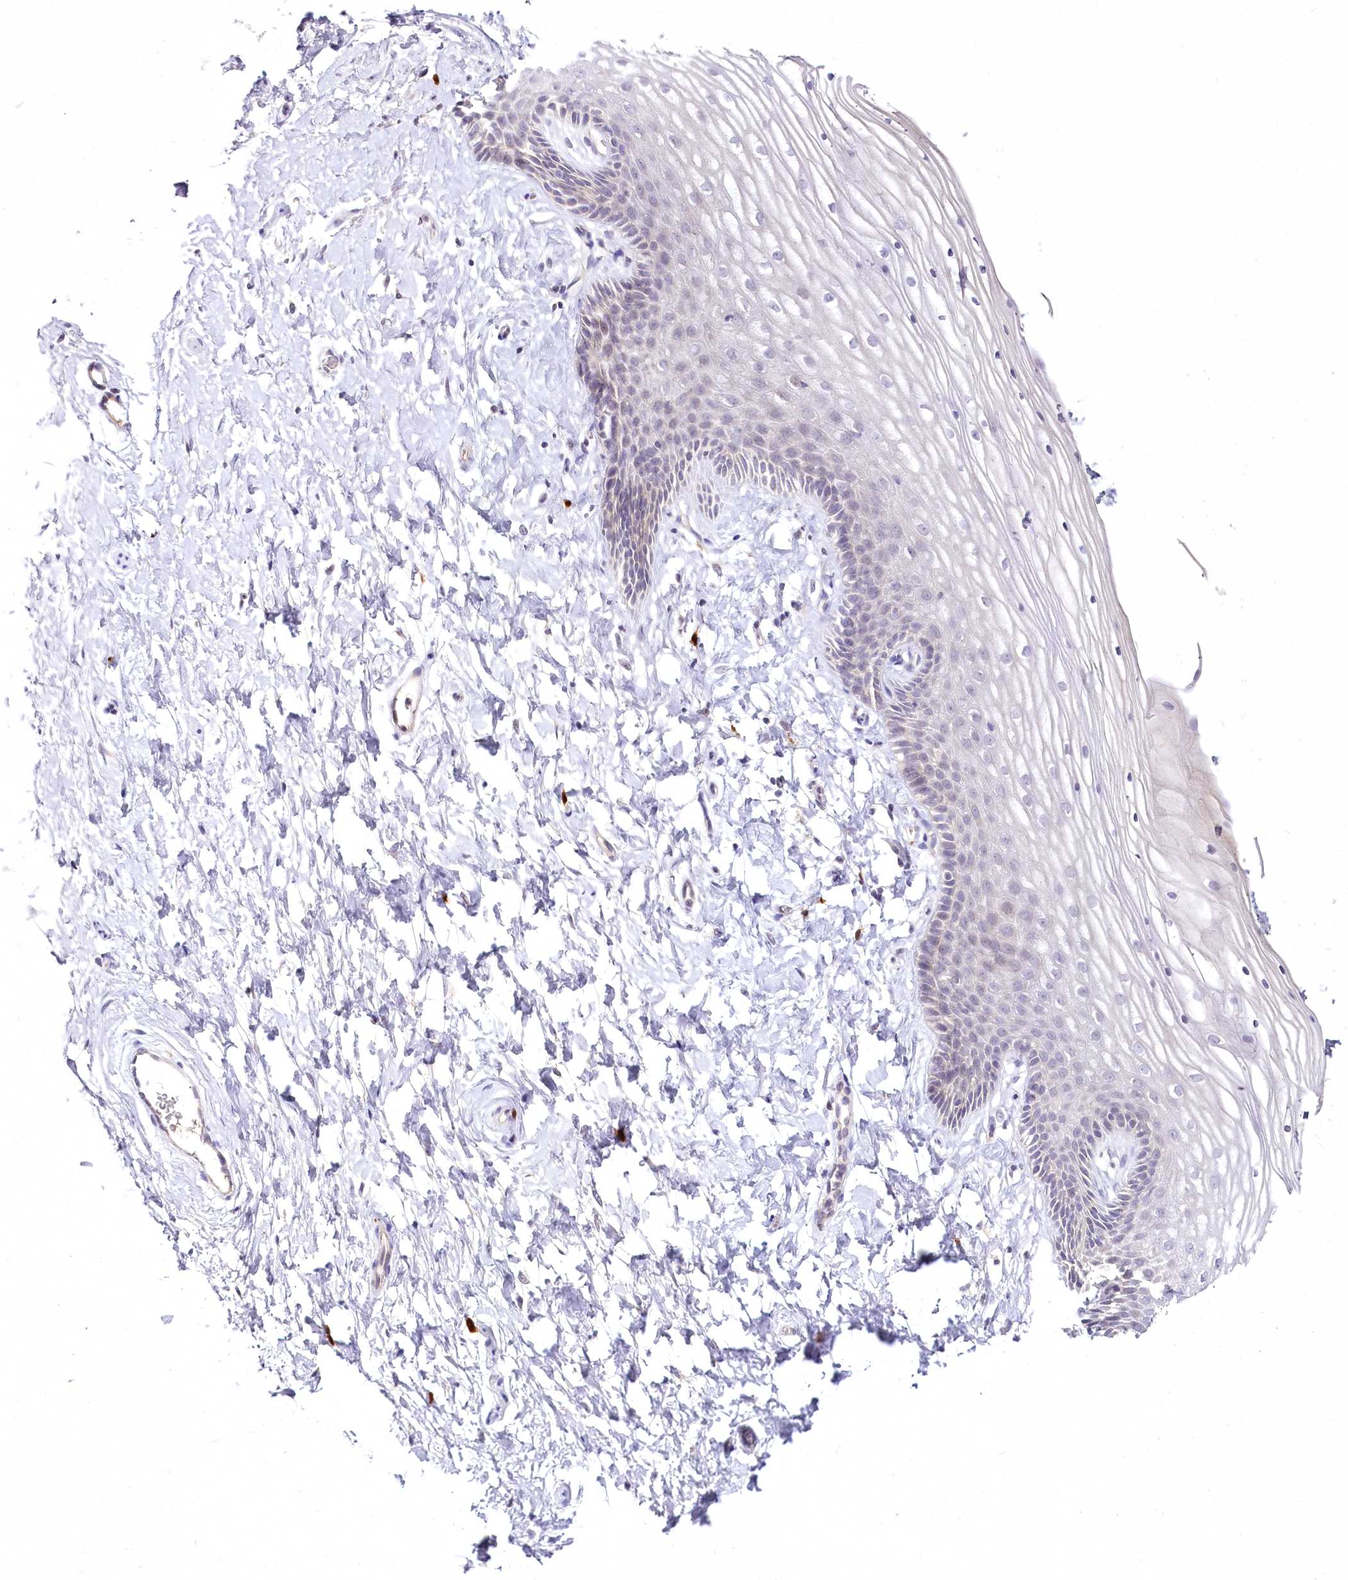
{"staining": {"intensity": "weak", "quantity": "<25%", "location": "cytoplasmic/membranous"}, "tissue": "vagina", "cell_type": "Squamous epithelial cells", "image_type": "normal", "snomed": [{"axis": "morphology", "description": "Normal tissue, NOS"}, {"axis": "topography", "description": "Vagina"}, {"axis": "topography", "description": "Cervix"}], "caption": "Immunohistochemistry photomicrograph of unremarkable vagina: human vagina stained with DAB (3,3'-diaminobenzidine) displays no significant protein positivity in squamous epithelial cells. (Stains: DAB (3,3'-diaminobenzidine) immunohistochemistry with hematoxylin counter stain, Microscopy: brightfield microscopy at high magnification).", "gene": "VWA5A", "patient": {"sex": "female", "age": 40}}